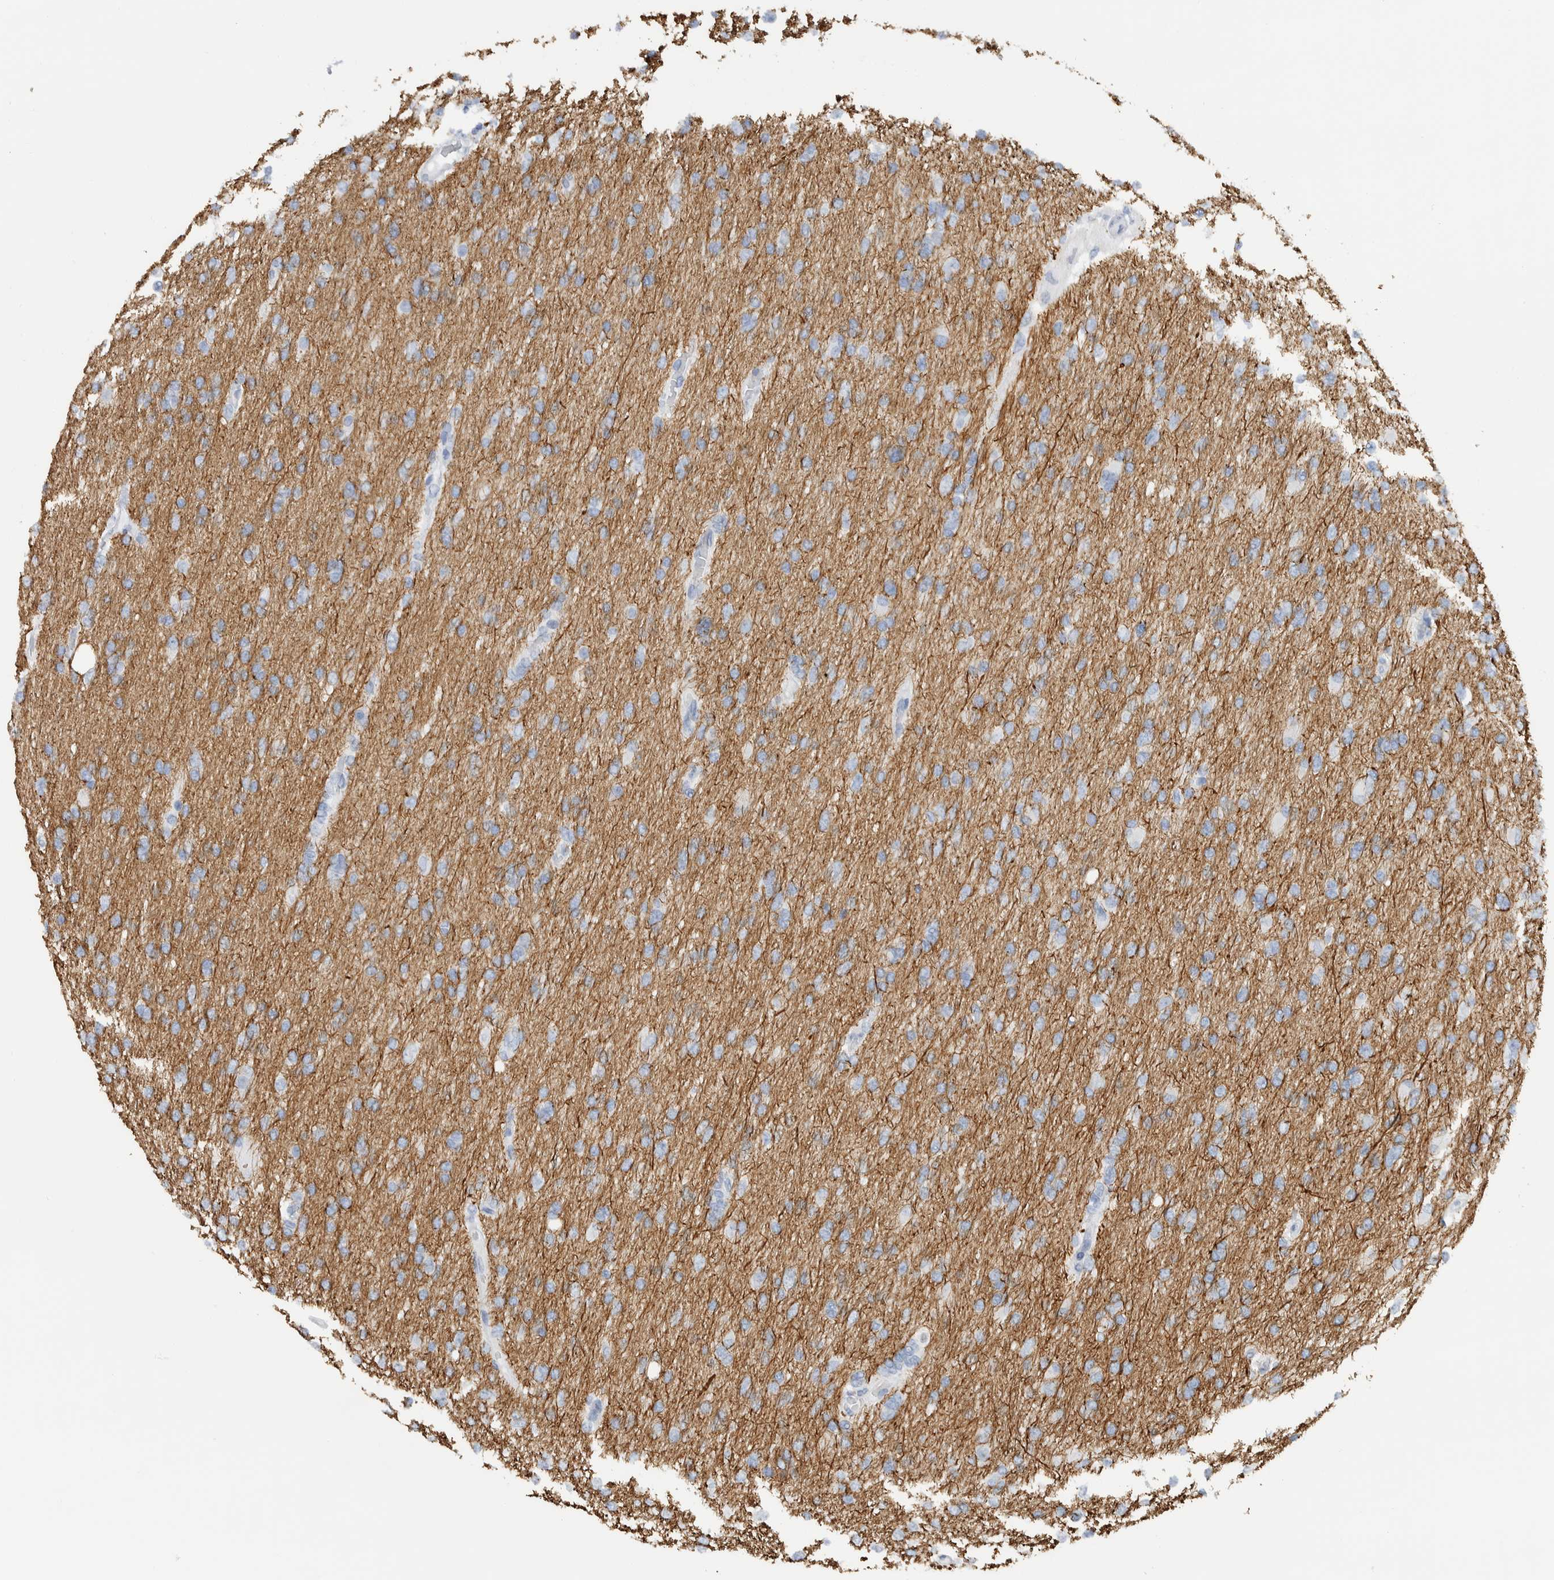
{"staining": {"intensity": "negative", "quantity": "none", "location": "none"}, "tissue": "glioma", "cell_type": "Tumor cells", "image_type": "cancer", "snomed": [{"axis": "morphology", "description": "Glioma, malignant, High grade"}, {"axis": "topography", "description": "Cerebral cortex"}], "caption": "Tumor cells show no significant expression in malignant glioma (high-grade). (Immunohistochemistry (ihc), brightfield microscopy, high magnification).", "gene": "NEFM", "patient": {"sex": "female", "age": 36}}